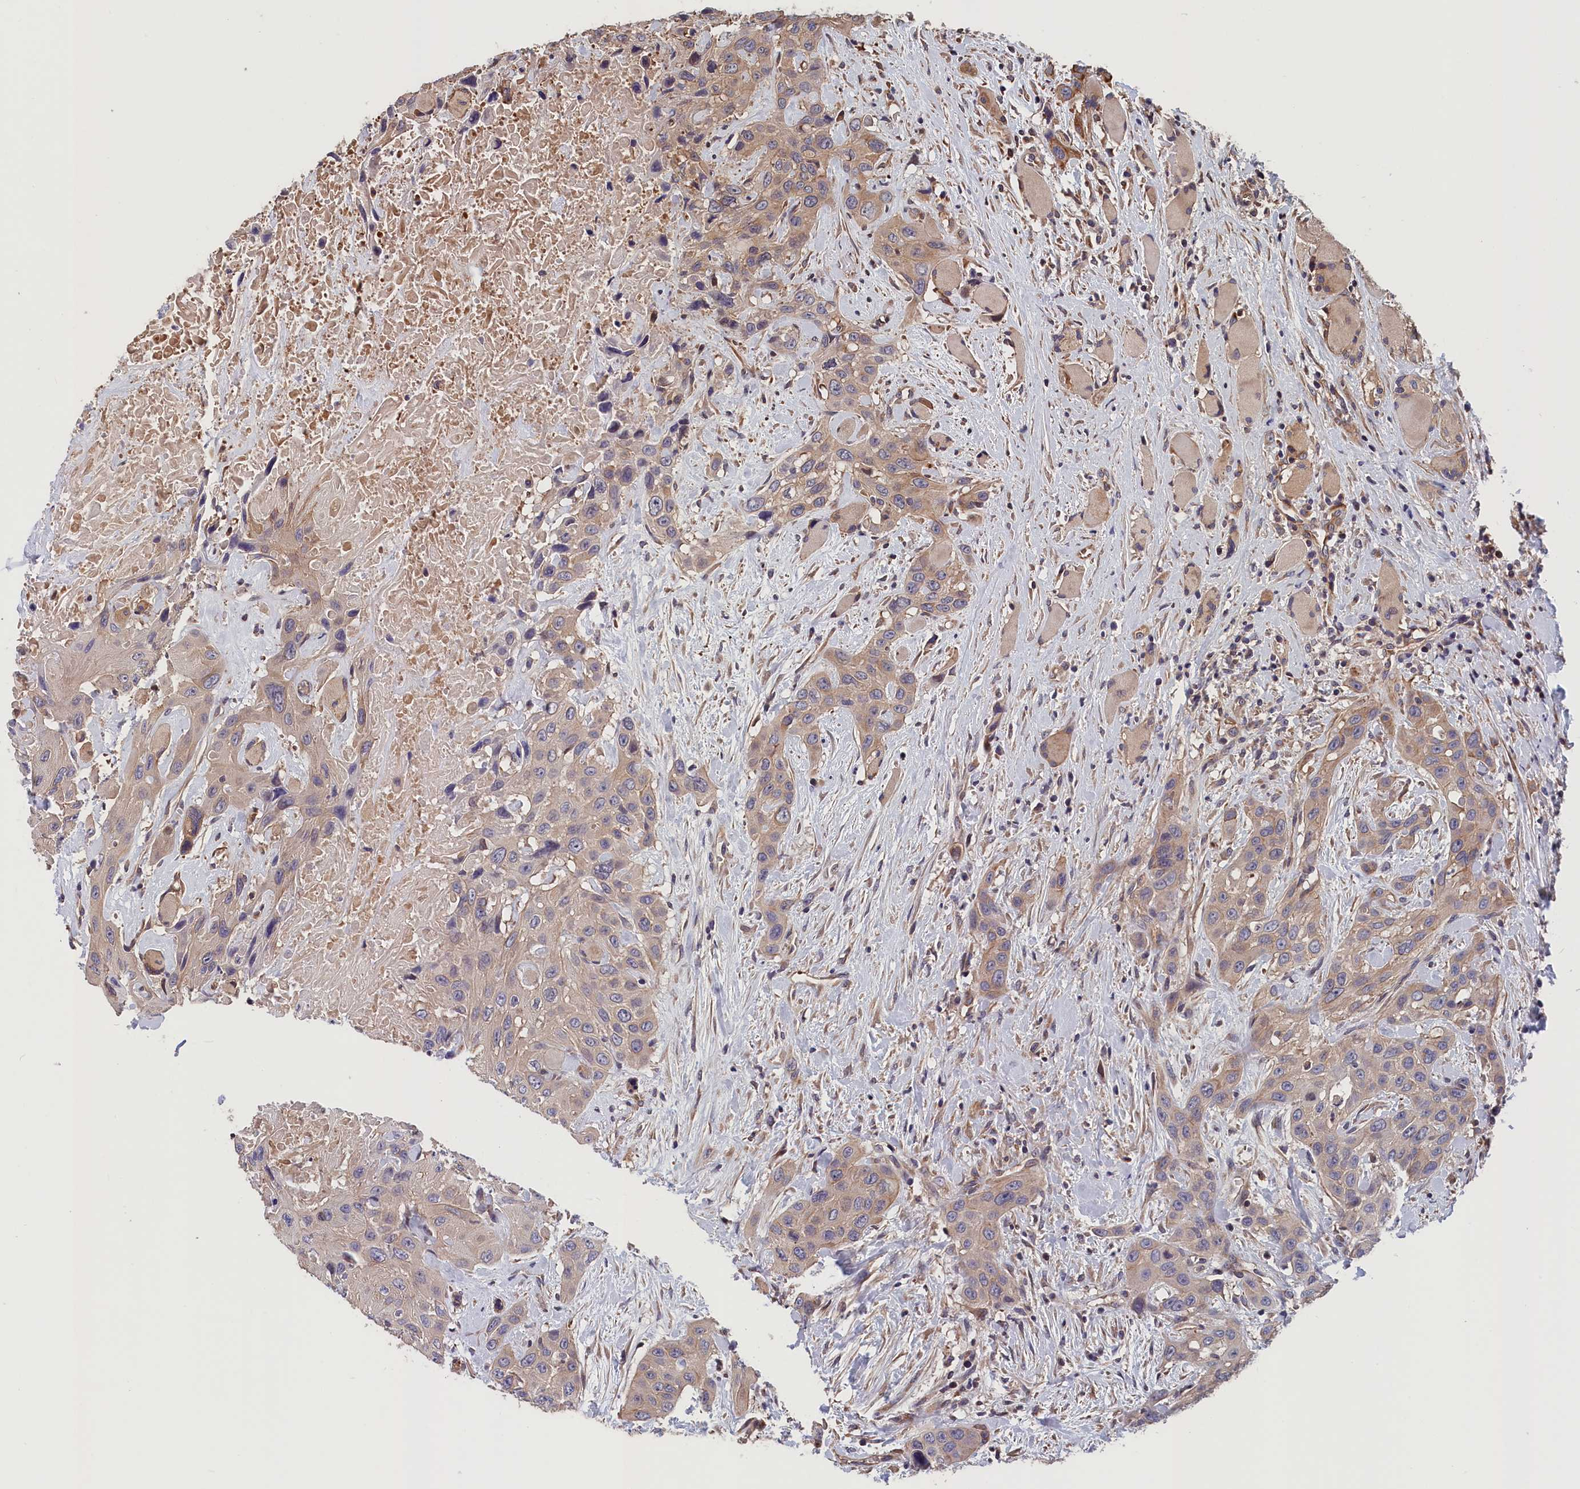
{"staining": {"intensity": "weak", "quantity": "25%-75%", "location": "cytoplasmic/membranous"}, "tissue": "head and neck cancer", "cell_type": "Tumor cells", "image_type": "cancer", "snomed": [{"axis": "morphology", "description": "Squamous cell carcinoma, NOS"}, {"axis": "topography", "description": "Head-Neck"}], "caption": "Weak cytoplasmic/membranous staining for a protein is seen in approximately 25%-75% of tumor cells of head and neck squamous cell carcinoma using immunohistochemistry.", "gene": "TMEM116", "patient": {"sex": "male", "age": 81}}